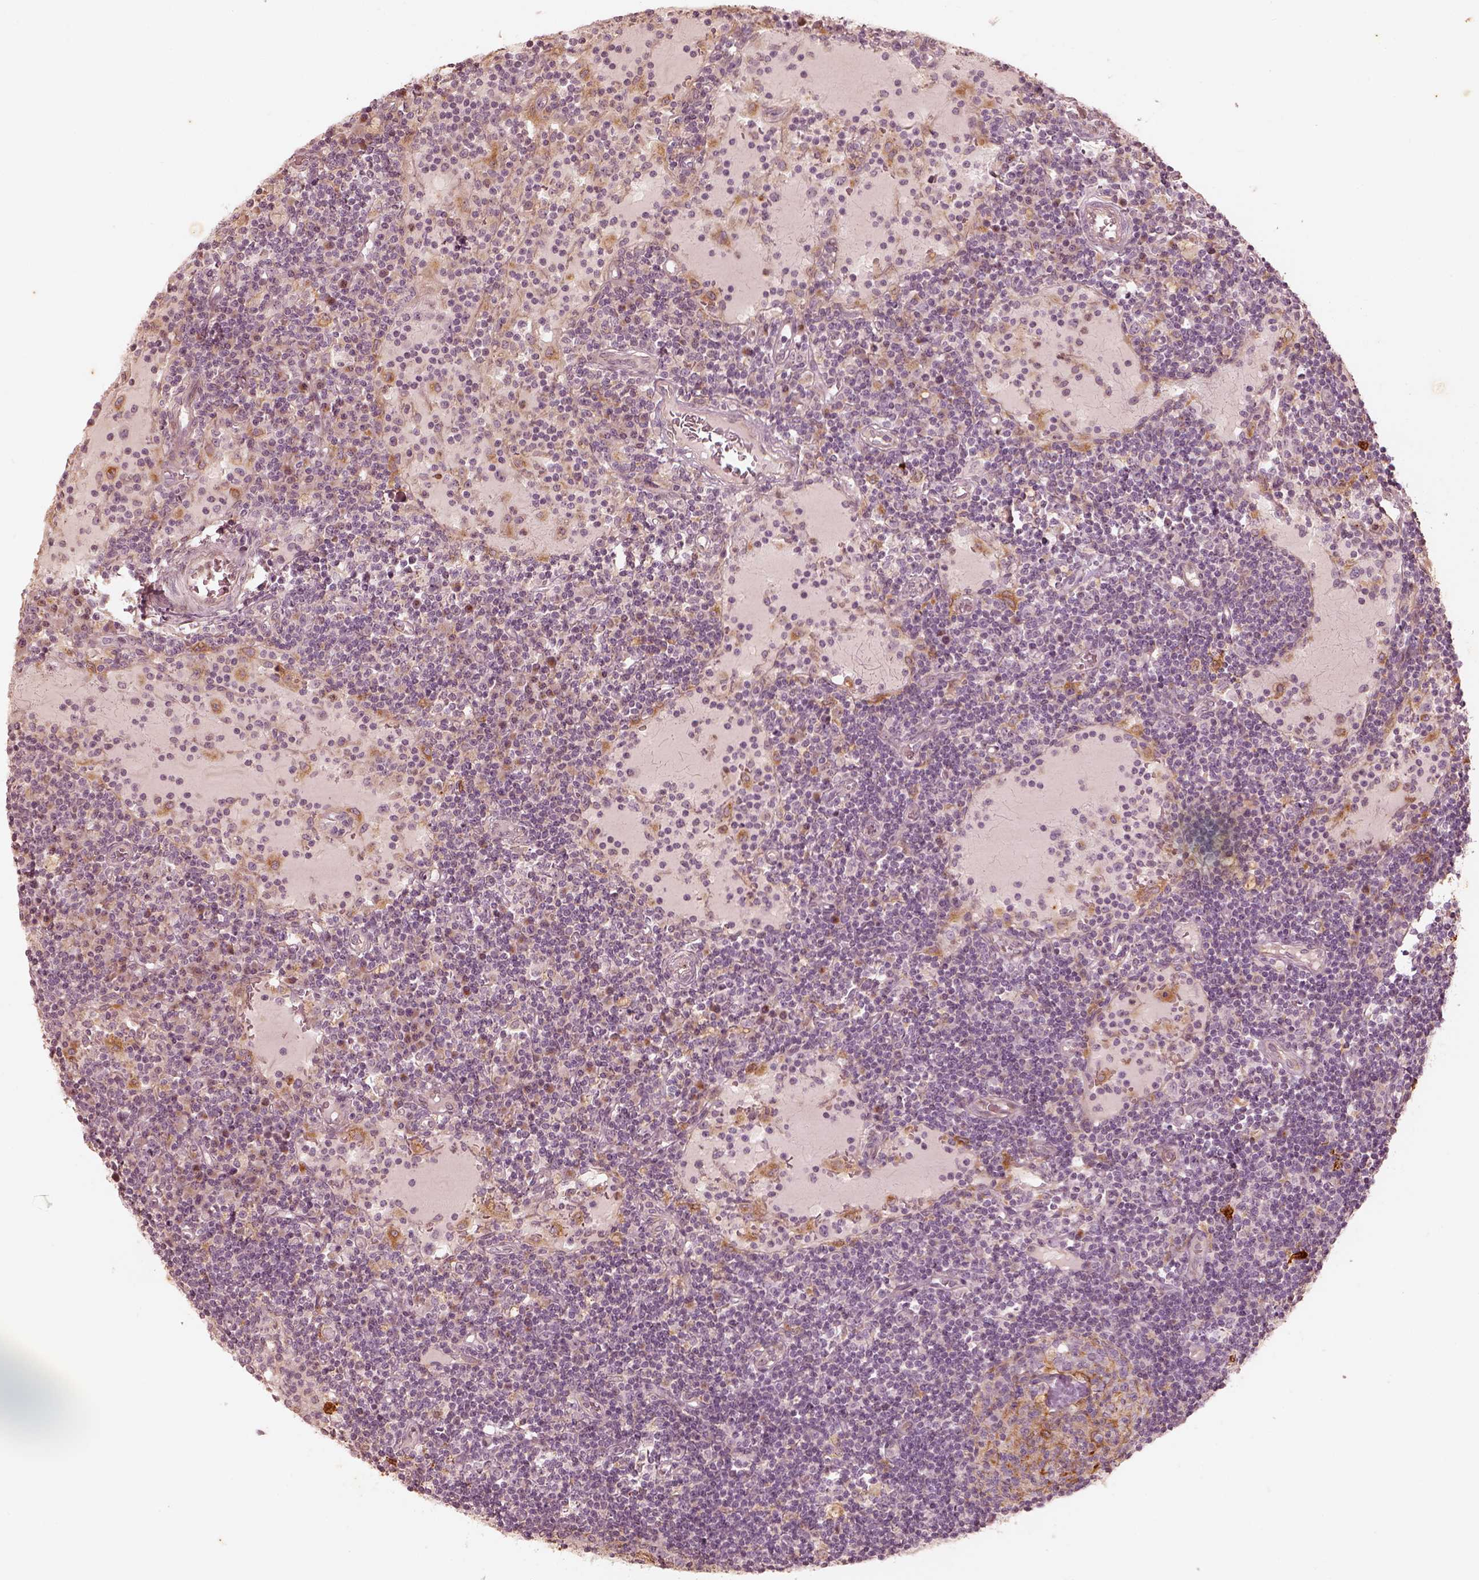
{"staining": {"intensity": "moderate", "quantity": "<25%", "location": "cytoplasmic/membranous"}, "tissue": "lymph node", "cell_type": "Germinal center cells", "image_type": "normal", "snomed": [{"axis": "morphology", "description": "Normal tissue, NOS"}, {"axis": "topography", "description": "Lymph node"}], "caption": "Lymph node stained with IHC shows moderate cytoplasmic/membranous staining in approximately <25% of germinal center cells. (Stains: DAB (3,3'-diaminobenzidine) in brown, nuclei in blue, Microscopy: brightfield microscopy at high magnification).", "gene": "WLS", "patient": {"sex": "female", "age": 72}}